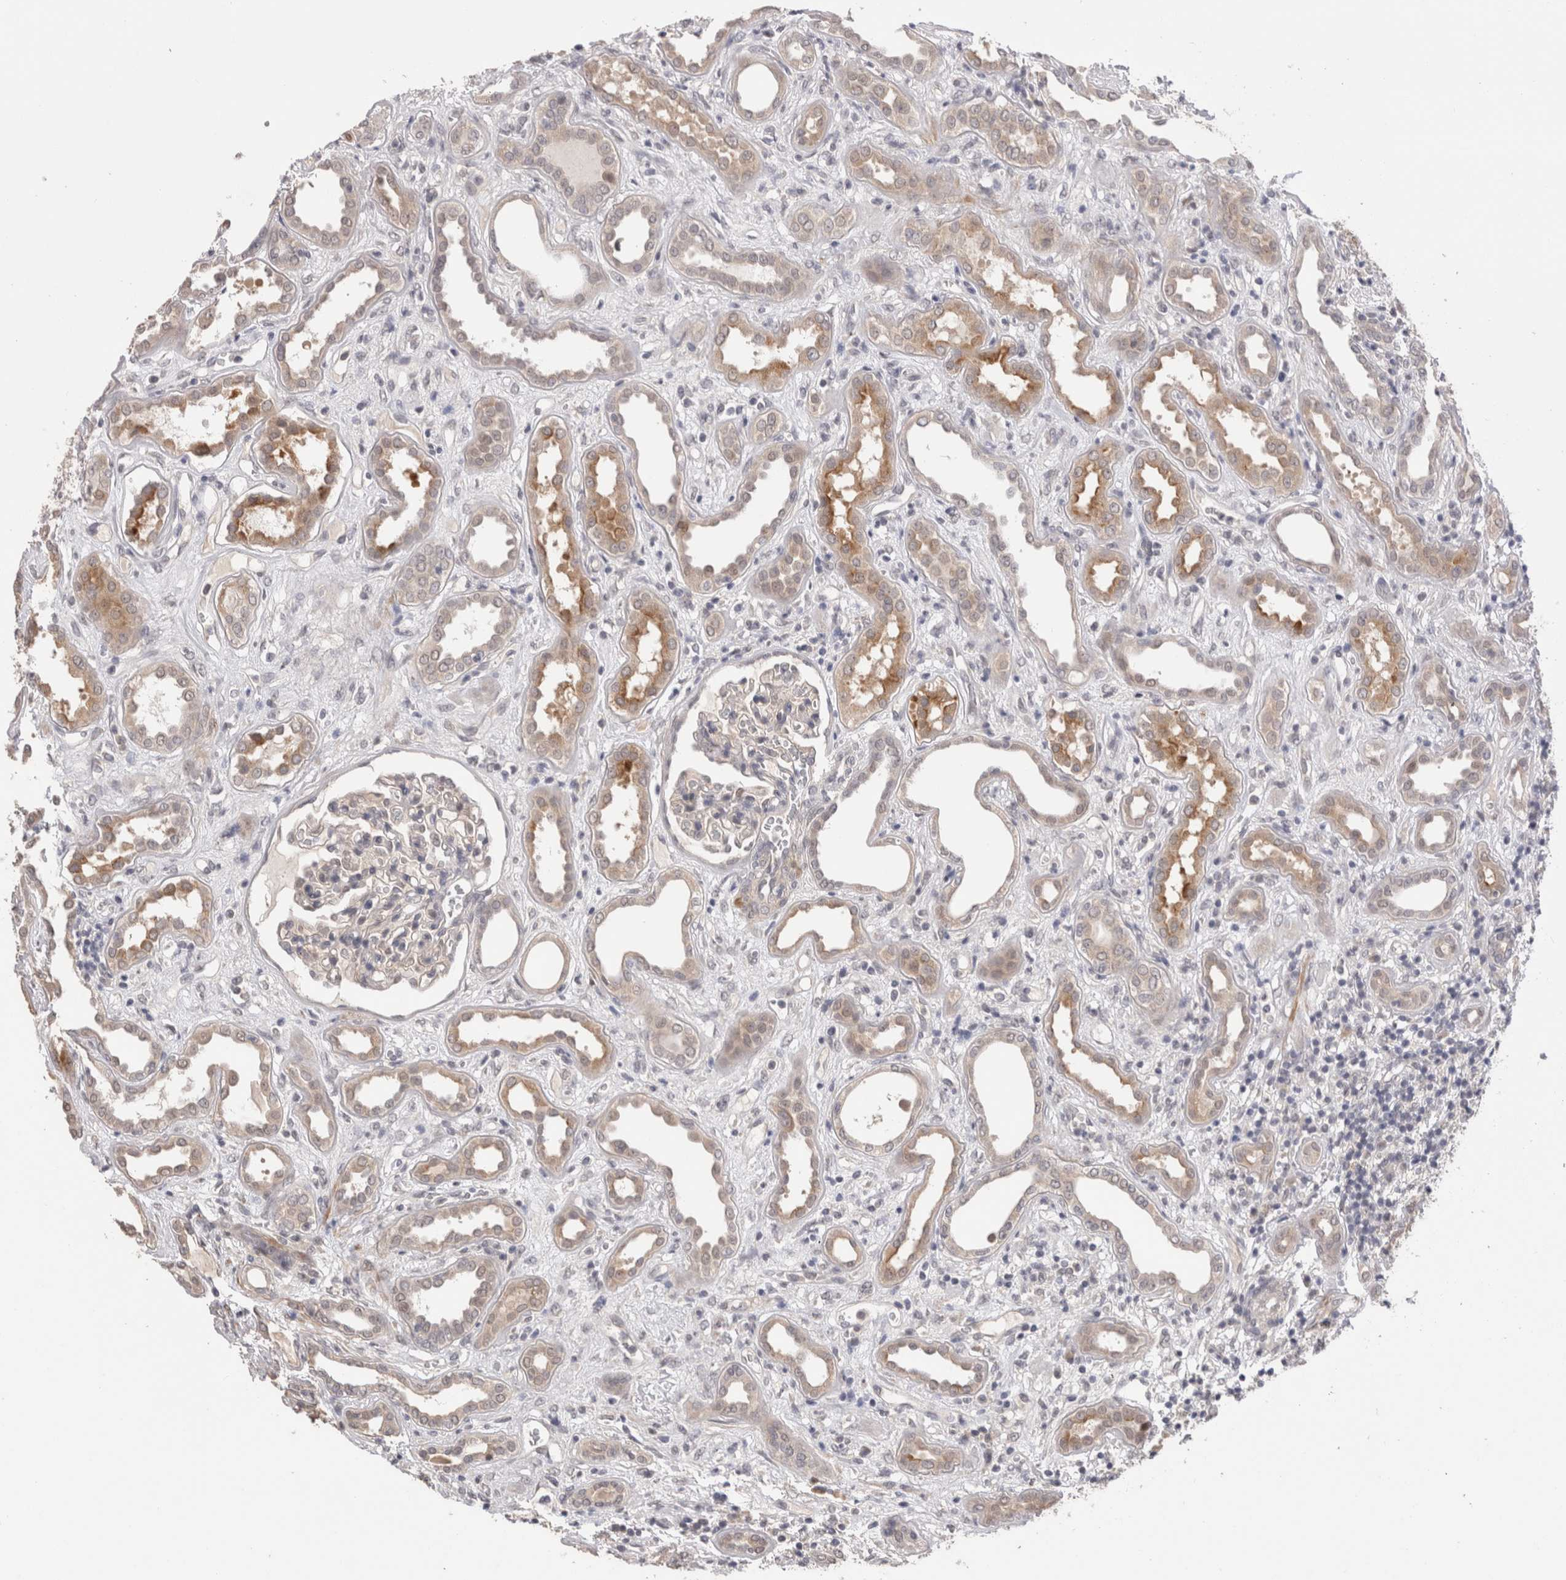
{"staining": {"intensity": "negative", "quantity": "none", "location": "none"}, "tissue": "kidney", "cell_type": "Cells in glomeruli", "image_type": "normal", "snomed": [{"axis": "morphology", "description": "Normal tissue, NOS"}, {"axis": "topography", "description": "Kidney"}], "caption": "Immunohistochemistry of unremarkable human kidney demonstrates no expression in cells in glomeruli. Nuclei are stained in blue.", "gene": "CRYBG1", "patient": {"sex": "male", "age": 59}}